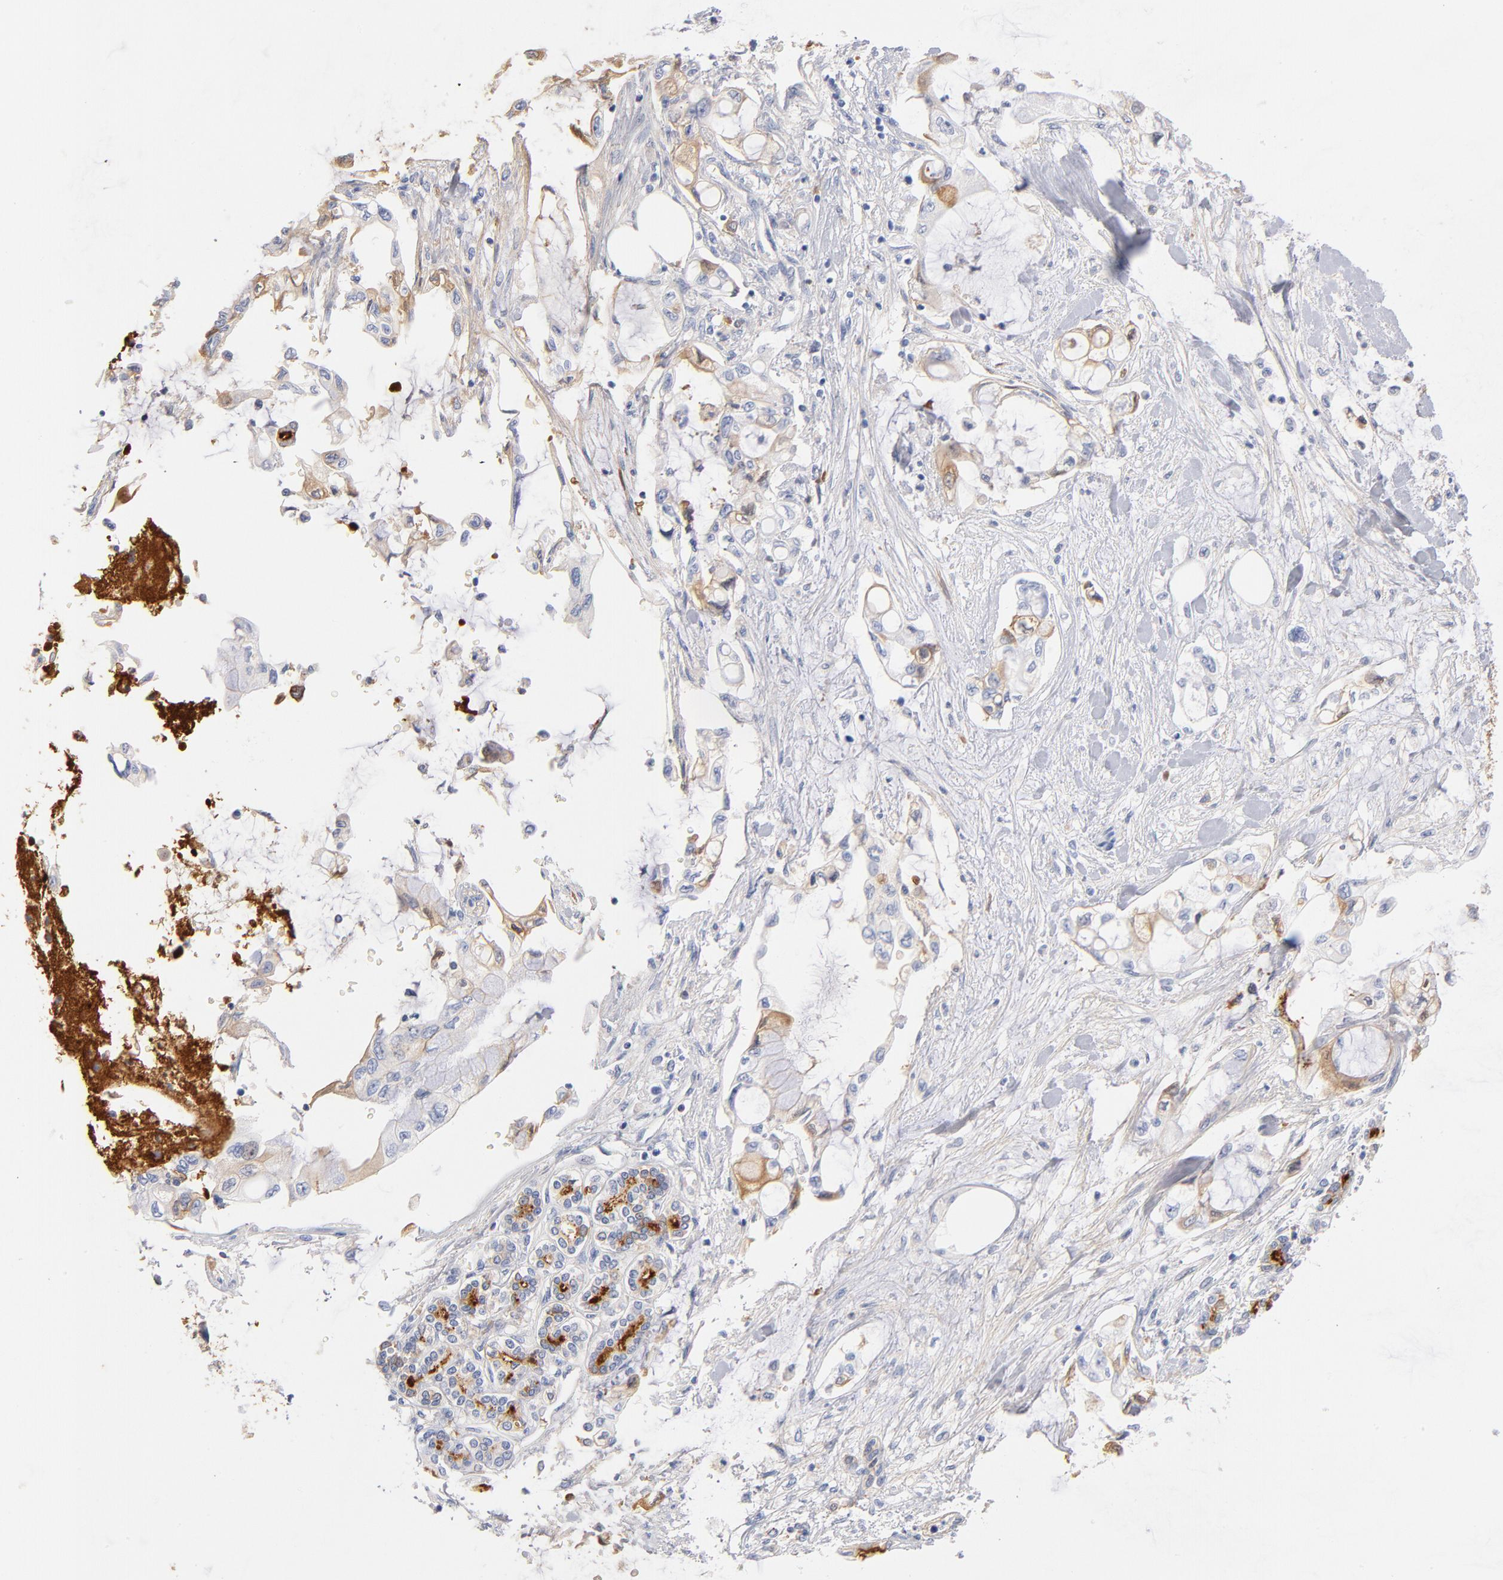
{"staining": {"intensity": "weak", "quantity": "<25%", "location": "cytoplasmic/membranous"}, "tissue": "pancreatic cancer", "cell_type": "Tumor cells", "image_type": "cancer", "snomed": [{"axis": "morphology", "description": "Adenocarcinoma, NOS"}, {"axis": "topography", "description": "Pancreas"}], "caption": "Immunohistochemistry image of neoplastic tissue: human adenocarcinoma (pancreatic) stained with DAB shows no significant protein positivity in tumor cells.", "gene": "C3", "patient": {"sex": "female", "age": 70}}